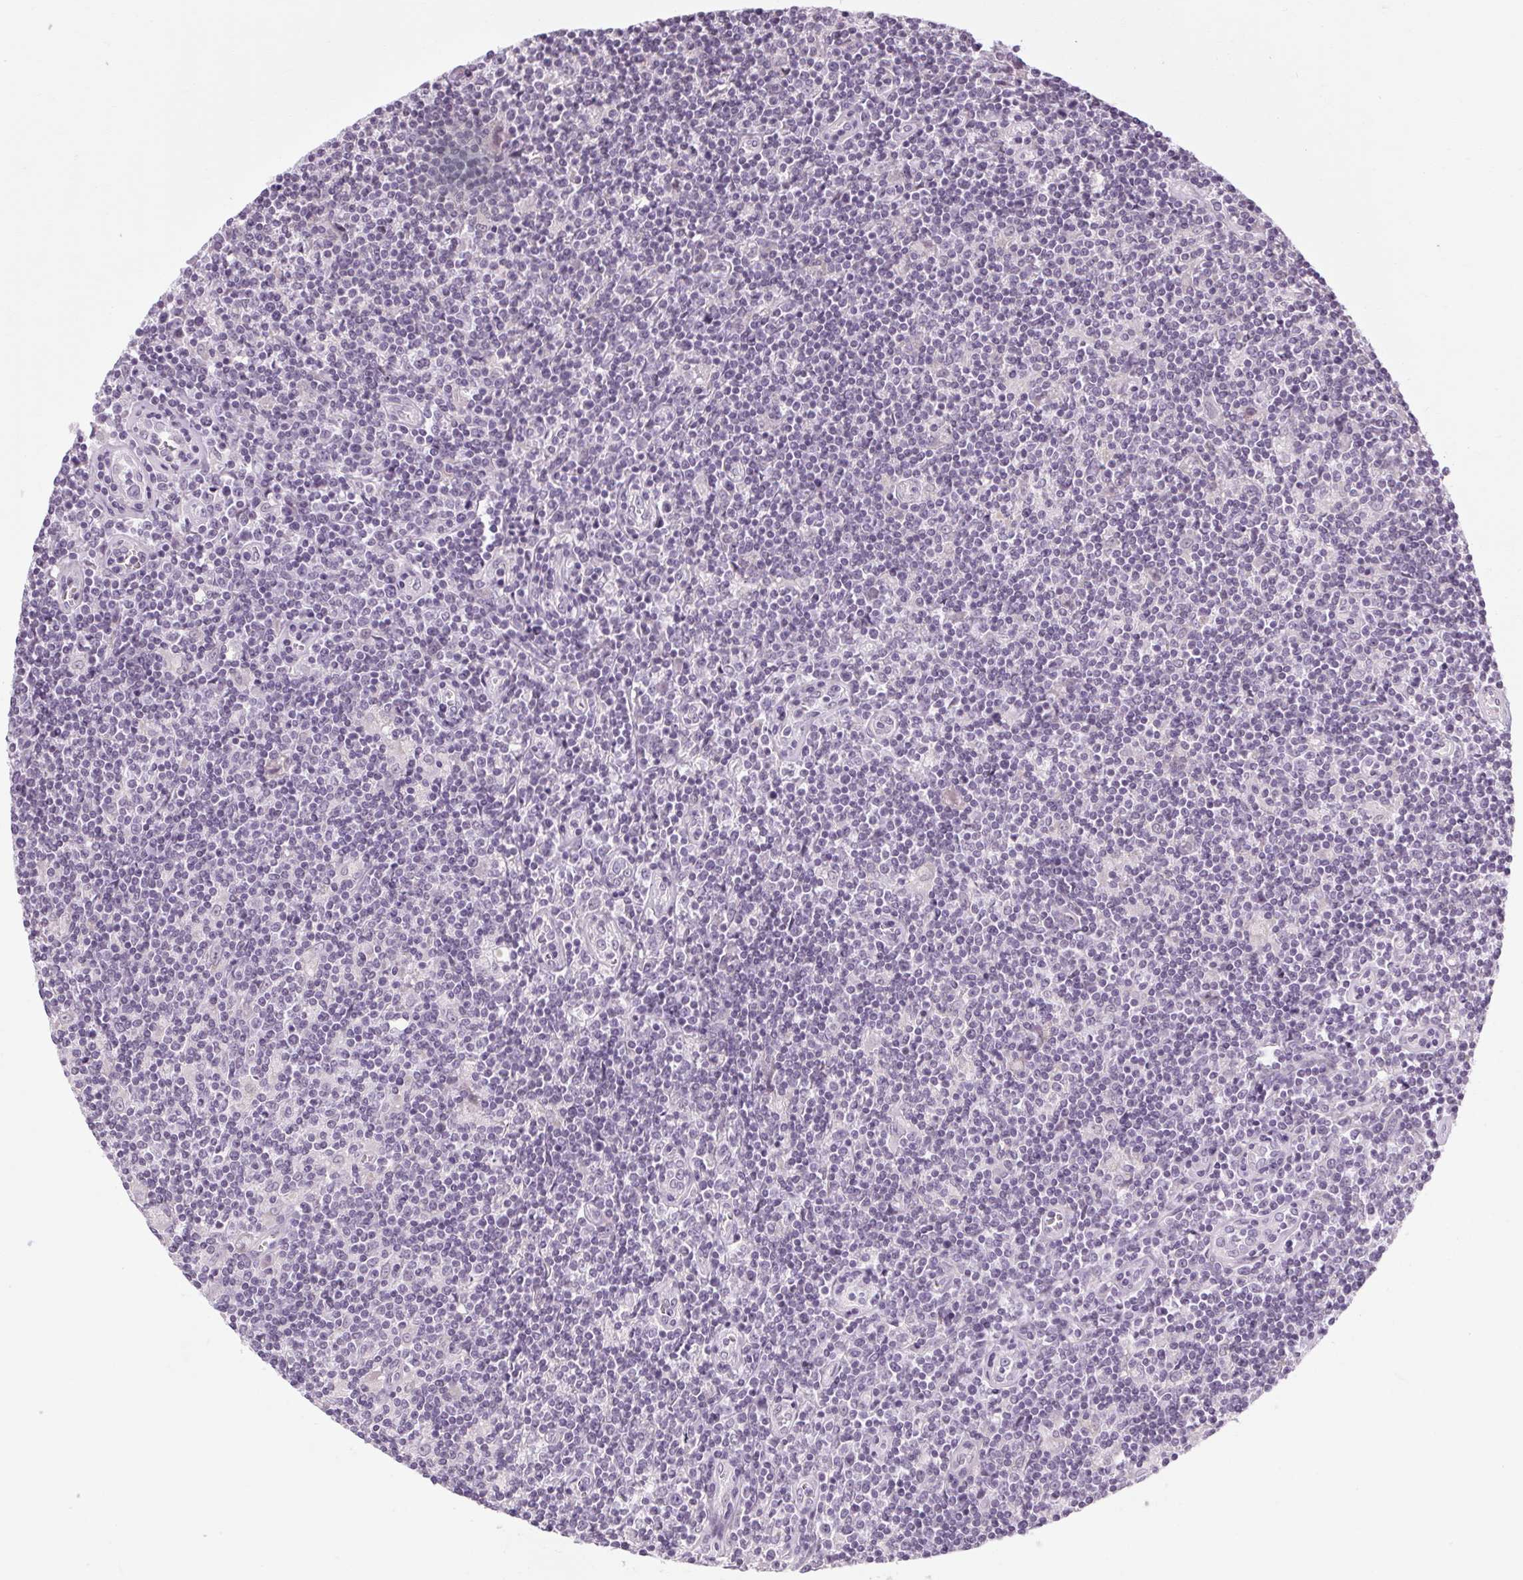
{"staining": {"intensity": "negative", "quantity": "none", "location": "none"}, "tissue": "lymphoma", "cell_type": "Tumor cells", "image_type": "cancer", "snomed": [{"axis": "morphology", "description": "Hodgkin's disease, NOS"}, {"axis": "topography", "description": "Lymph node"}], "caption": "This photomicrograph is of lymphoma stained with immunohistochemistry to label a protein in brown with the nuclei are counter-stained blue. There is no positivity in tumor cells.", "gene": "KLHL40", "patient": {"sex": "male", "age": 40}}